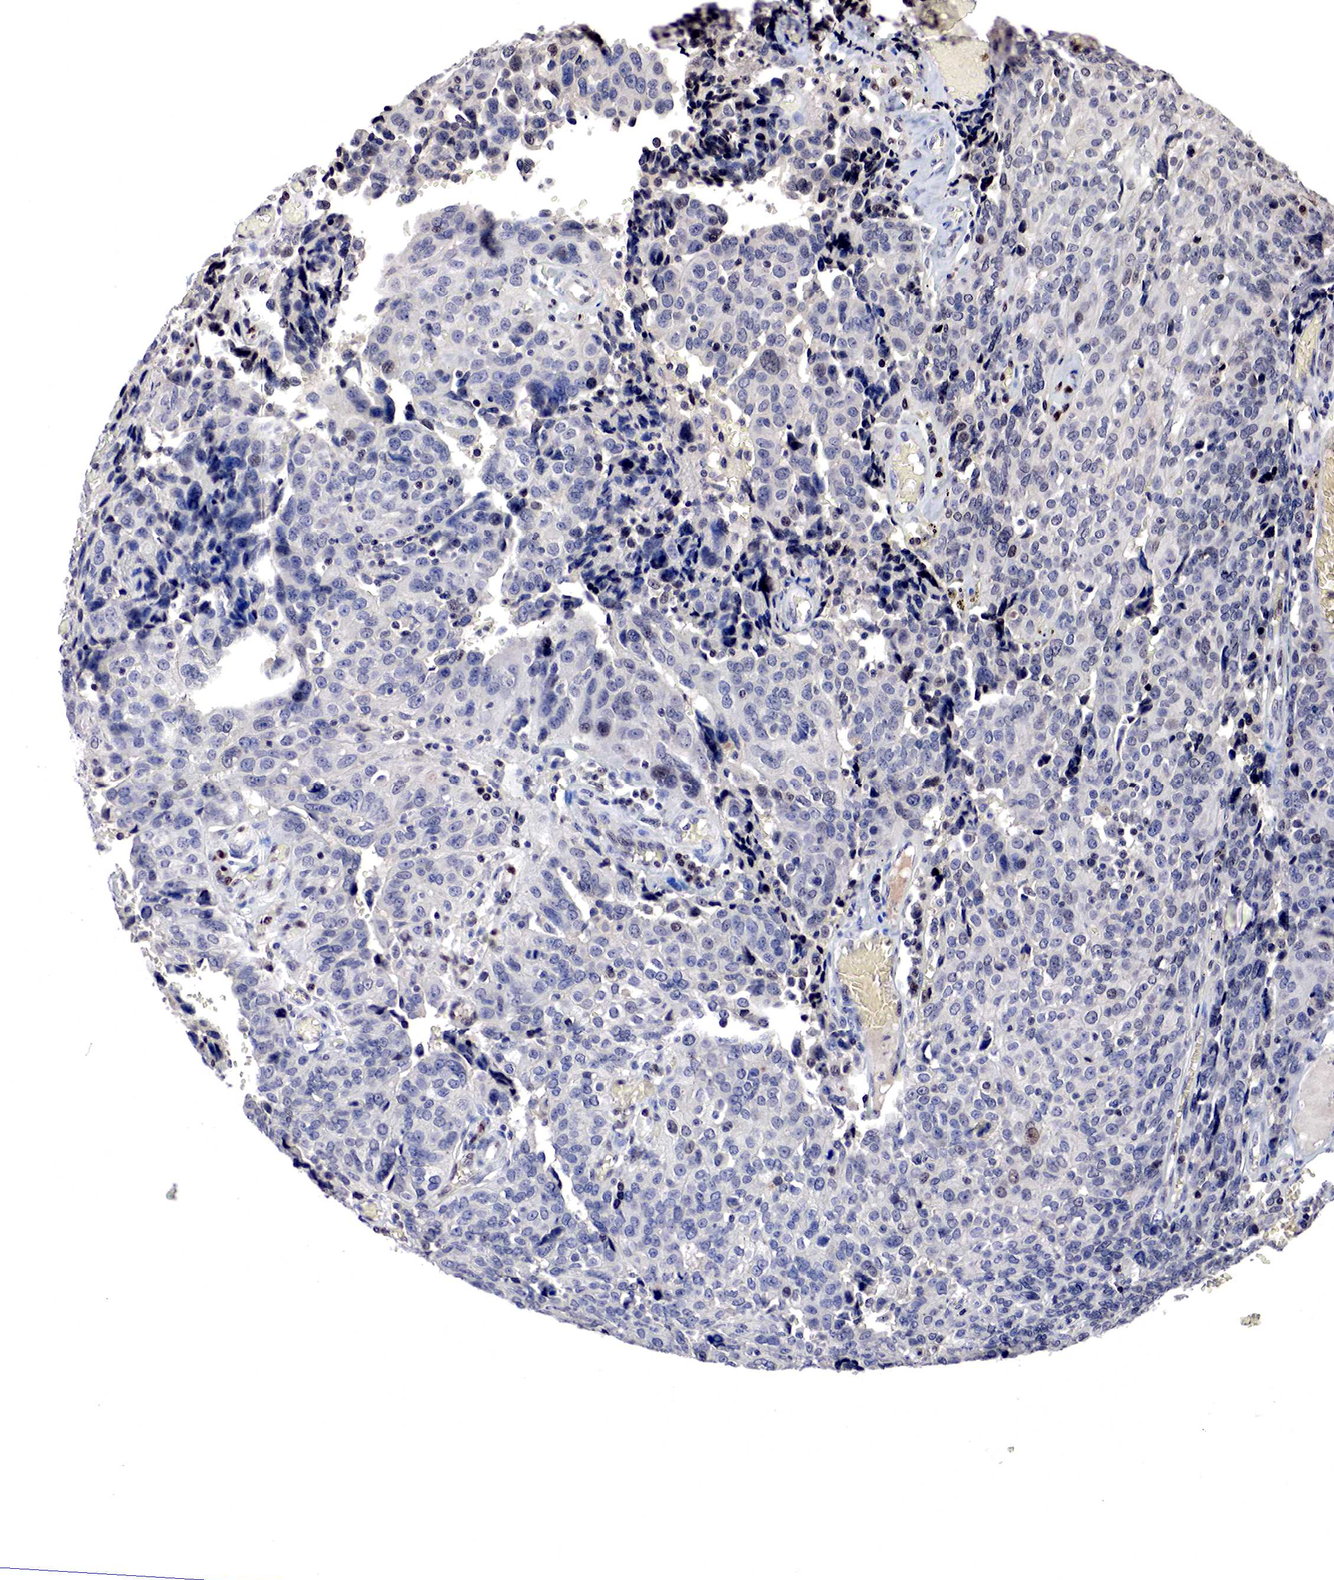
{"staining": {"intensity": "moderate", "quantity": "<25%", "location": "nuclear"}, "tissue": "ovarian cancer", "cell_type": "Tumor cells", "image_type": "cancer", "snomed": [{"axis": "morphology", "description": "Carcinoma, endometroid"}, {"axis": "topography", "description": "Ovary"}], "caption": "Ovarian cancer (endometroid carcinoma) stained for a protein exhibits moderate nuclear positivity in tumor cells.", "gene": "DACH2", "patient": {"sex": "female", "age": 75}}